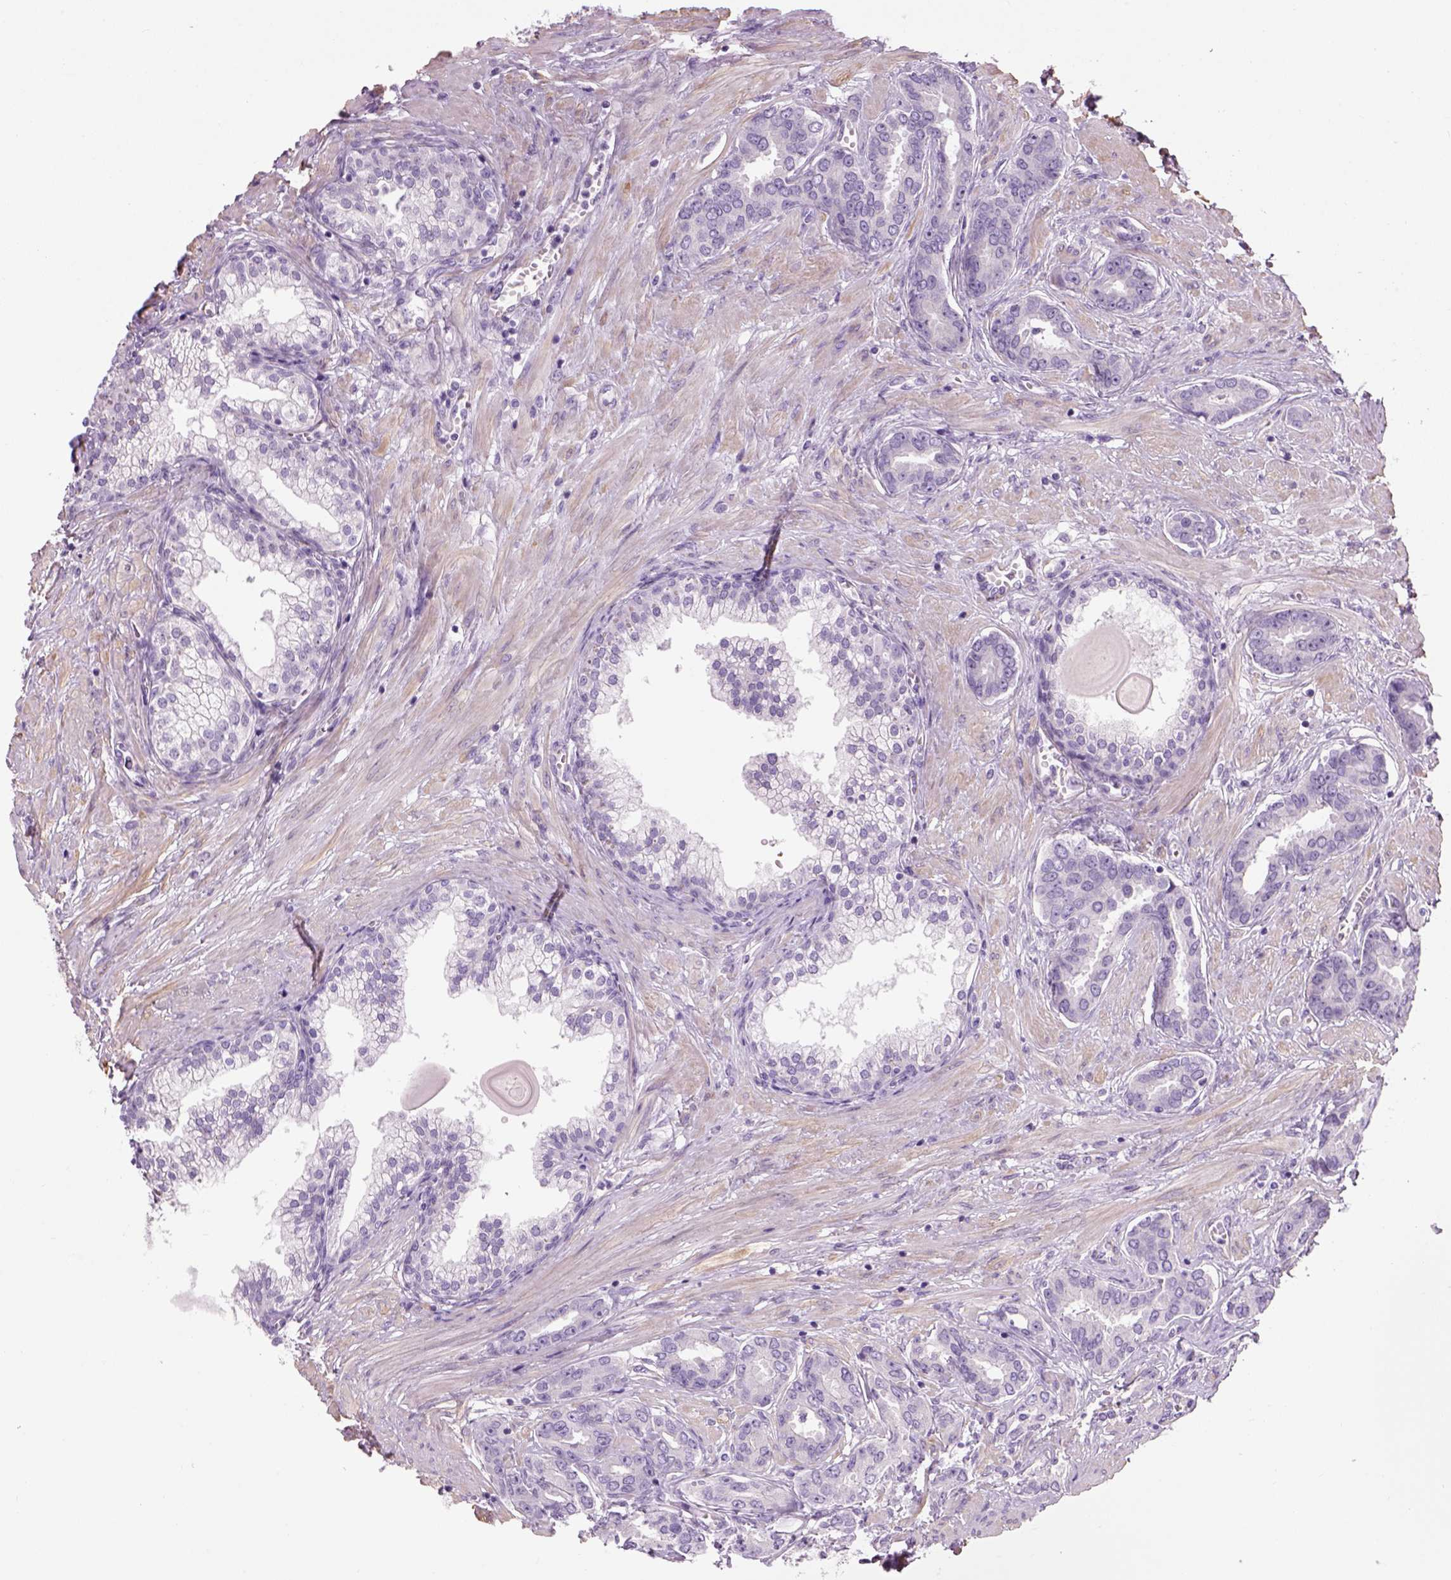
{"staining": {"intensity": "negative", "quantity": "none", "location": "none"}, "tissue": "prostate cancer", "cell_type": "Tumor cells", "image_type": "cancer", "snomed": [{"axis": "morphology", "description": "Adenocarcinoma, NOS"}, {"axis": "topography", "description": "Prostate"}], "caption": "The image shows no staining of tumor cells in adenocarcinoma (prostate).", "gene": "FAM161A", "patient": {"sex": "male", "age": 67}}